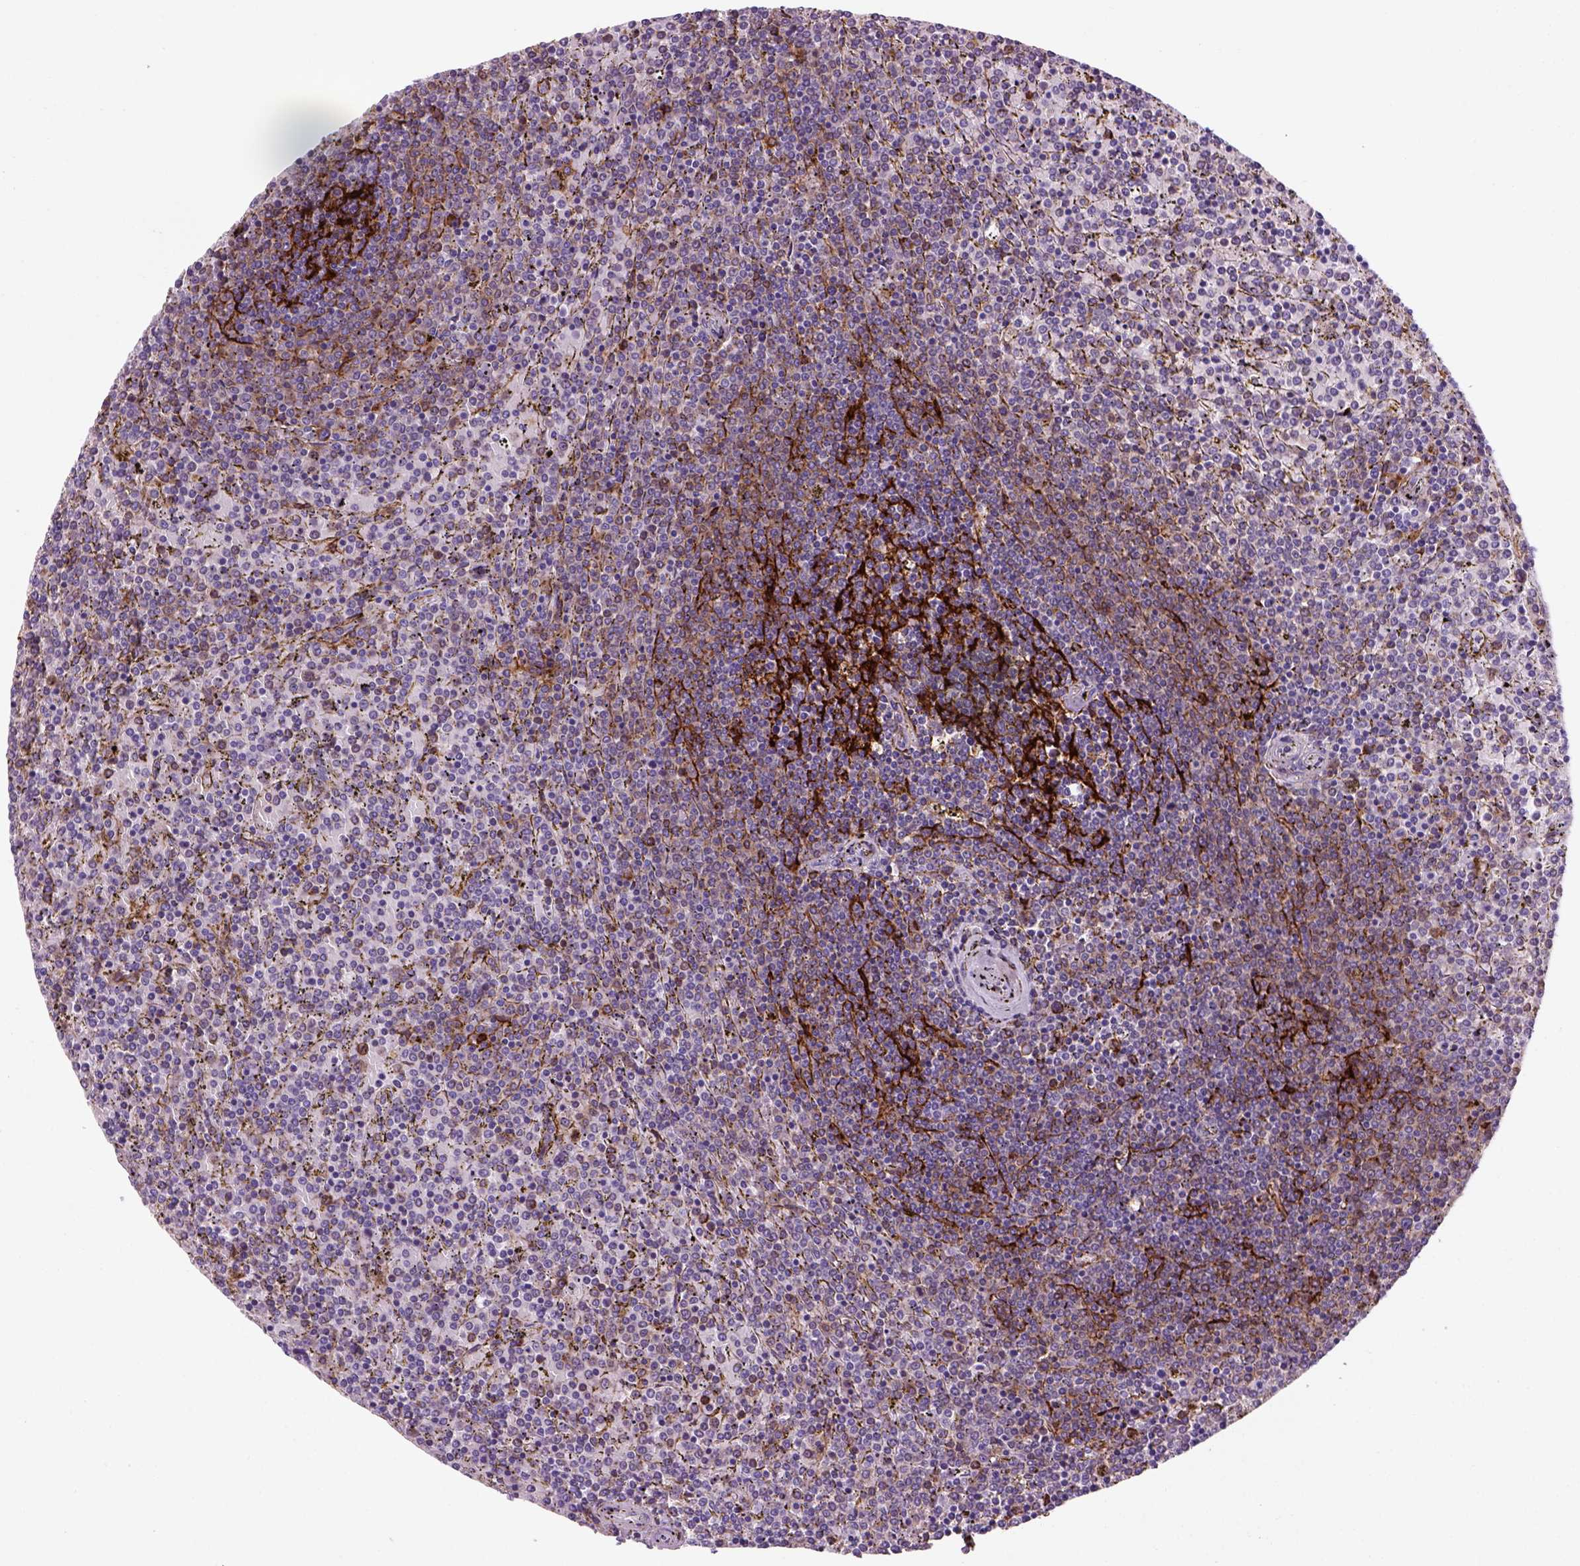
{"staining": {"intensity": "negative", "quantity": "none", "location": "none"}, "tissue": "lymphoma", "cell_type": "Tumor cells", "image_type": "cancer", "snomed": [{"axis": "morphology", "description": "Malignant lymphoma, non-Hodgkin's type, Low grade"}, {"axis": "topography", "description": "Spleen"}], "caption": "High magnification brightfield microscopy of lymphoma stained with DAB (3,3'-diaminobenzidine) (brown) and counterstained with hematoxylin (blue): tumor cells show no significant expression.", "gene": "MARCKS", "patient": {"sex": "female", "age": 77}}